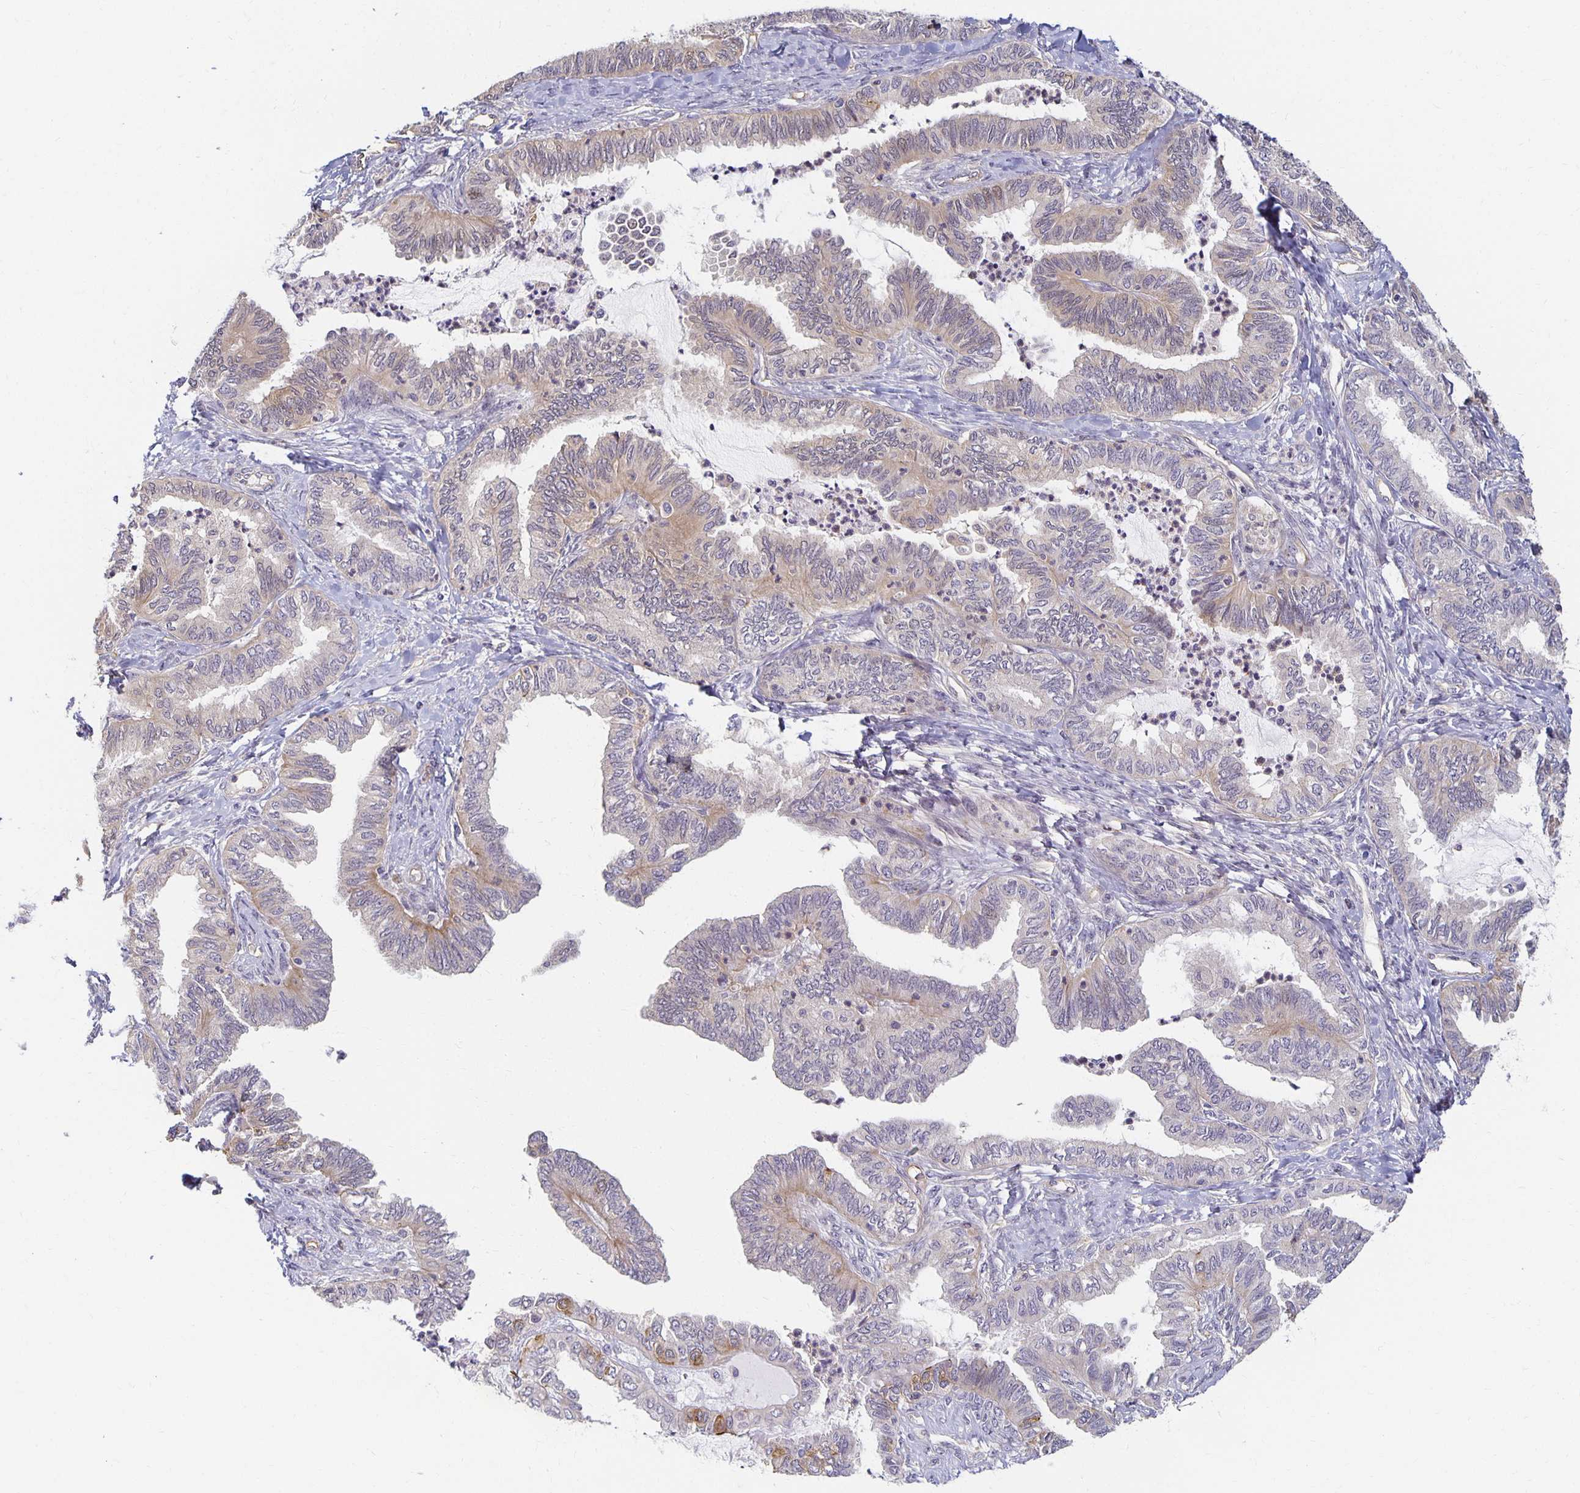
{"staining": {"intensity": "weak", "quantity": "25%-75%", "location": "cytoplasmic/membranous"}, "tissue": "ovarian cancer", "cell_type": "Tumor cells", "image_type": "cancer", "snomed": [{"axis": "morphology", "description": "Carcinoma, endometroid"}, {"axis": "topography", "description": "Ovary"}], "caption": "Approximately 25%-75% of tumor cells in human ovarian endometroid carcinoma demonstrate weak cytoplasmic/membranous protein staining as visualized by brown immunohistochemical staining.", "gene": "SORL1", "patient": {"sex": "female", "age": 70}}